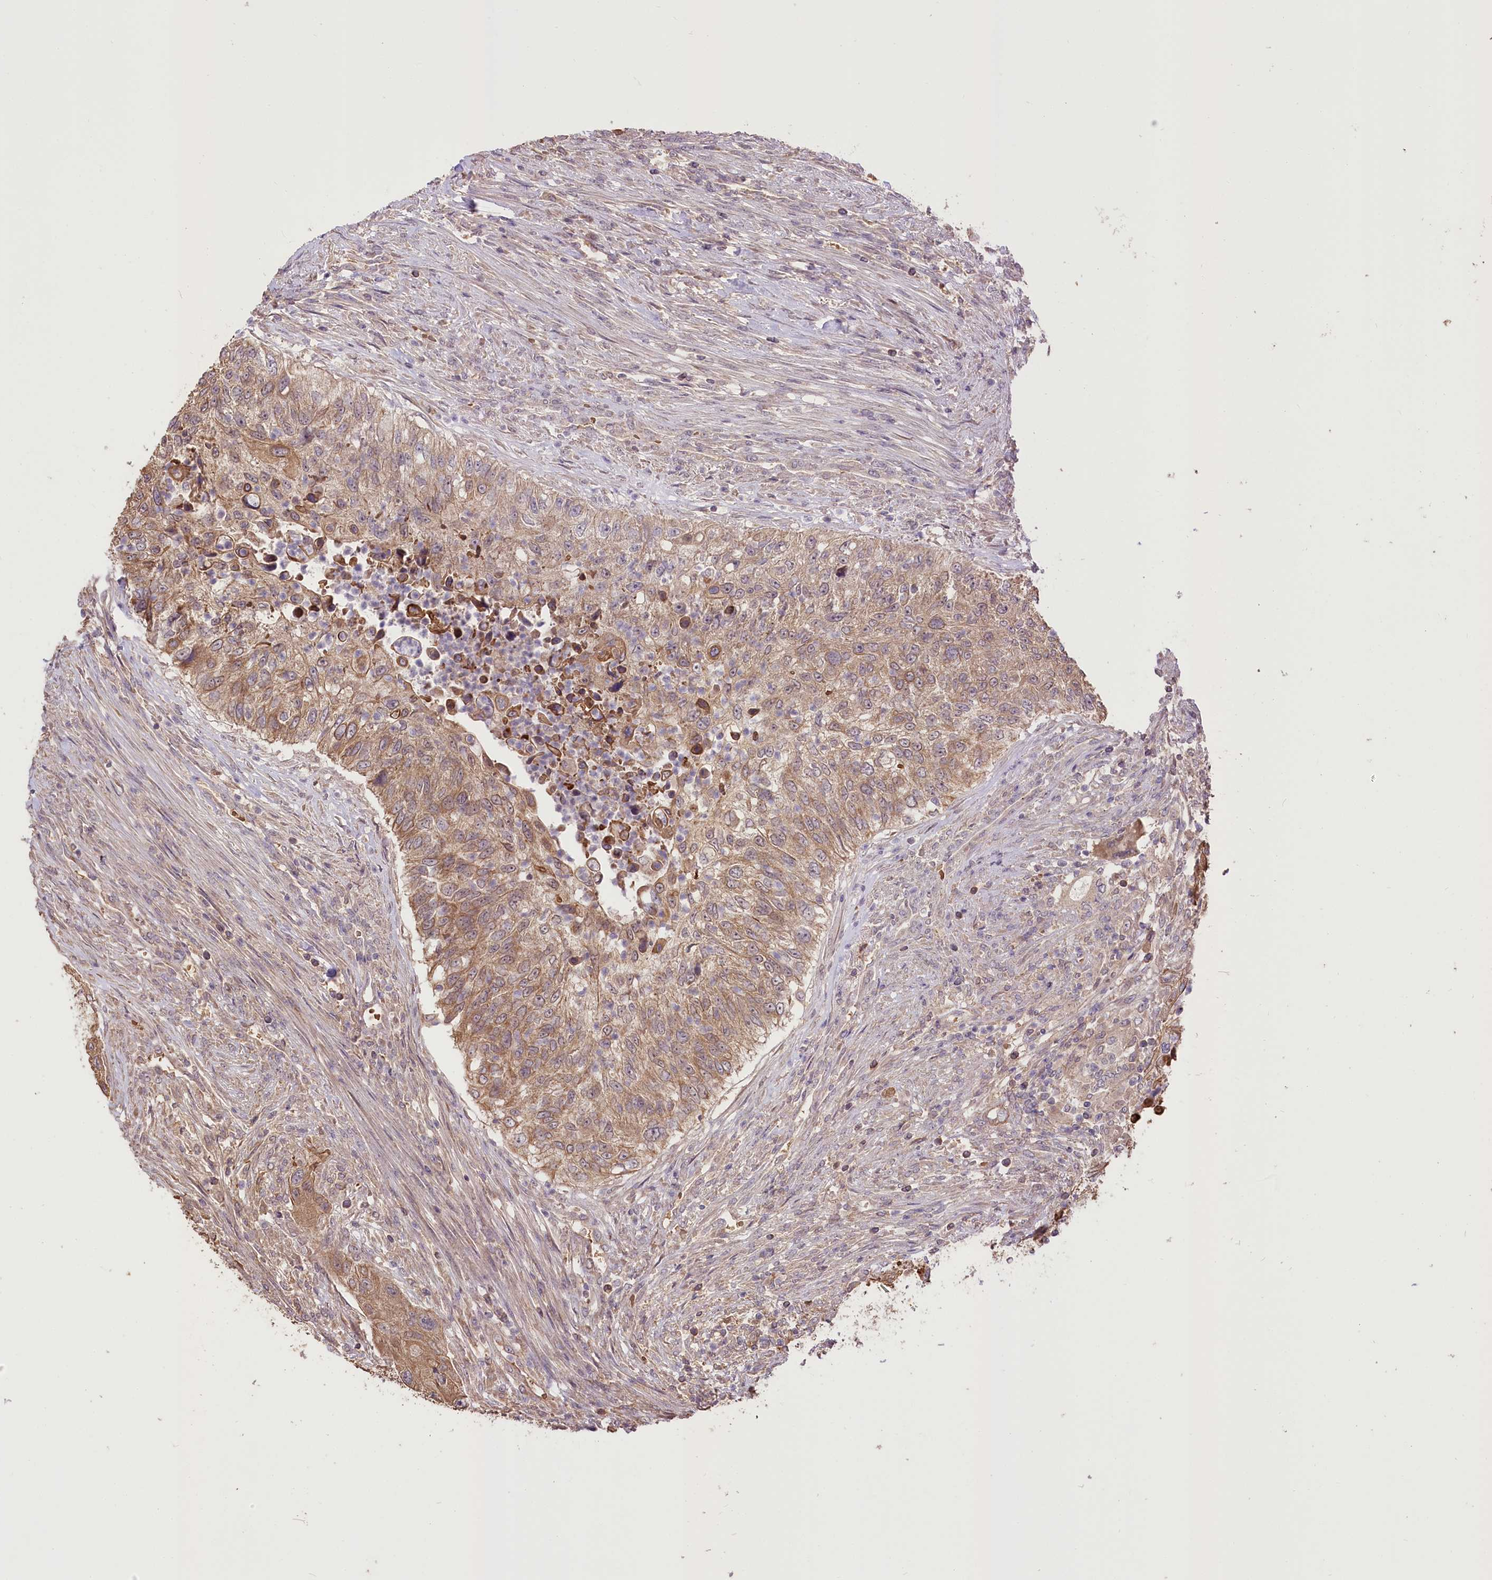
{"staining": {"intensity": "moderate", "quantity": ">75%", "location": "cytoplasmic/membranous"}, "tissue": "urothelial cancer", "cell_type": "Tumor cells", "image_type": "cancer", "snomed": [{"axis": "morphology", "description": "Urothelial carcinoma, High grade"}, {"axis": "topography", "description": "Urinary bladder"}], "caption": "Immunohistochemical staining of human urothelial carcinoma (high-grade) demonstrates medium levels of moderate cytoplasmic/membranous expression in about >75% of tumor cells.", "gene": "R3HDM2", "patient": {"sex": "female", "age": 60}}